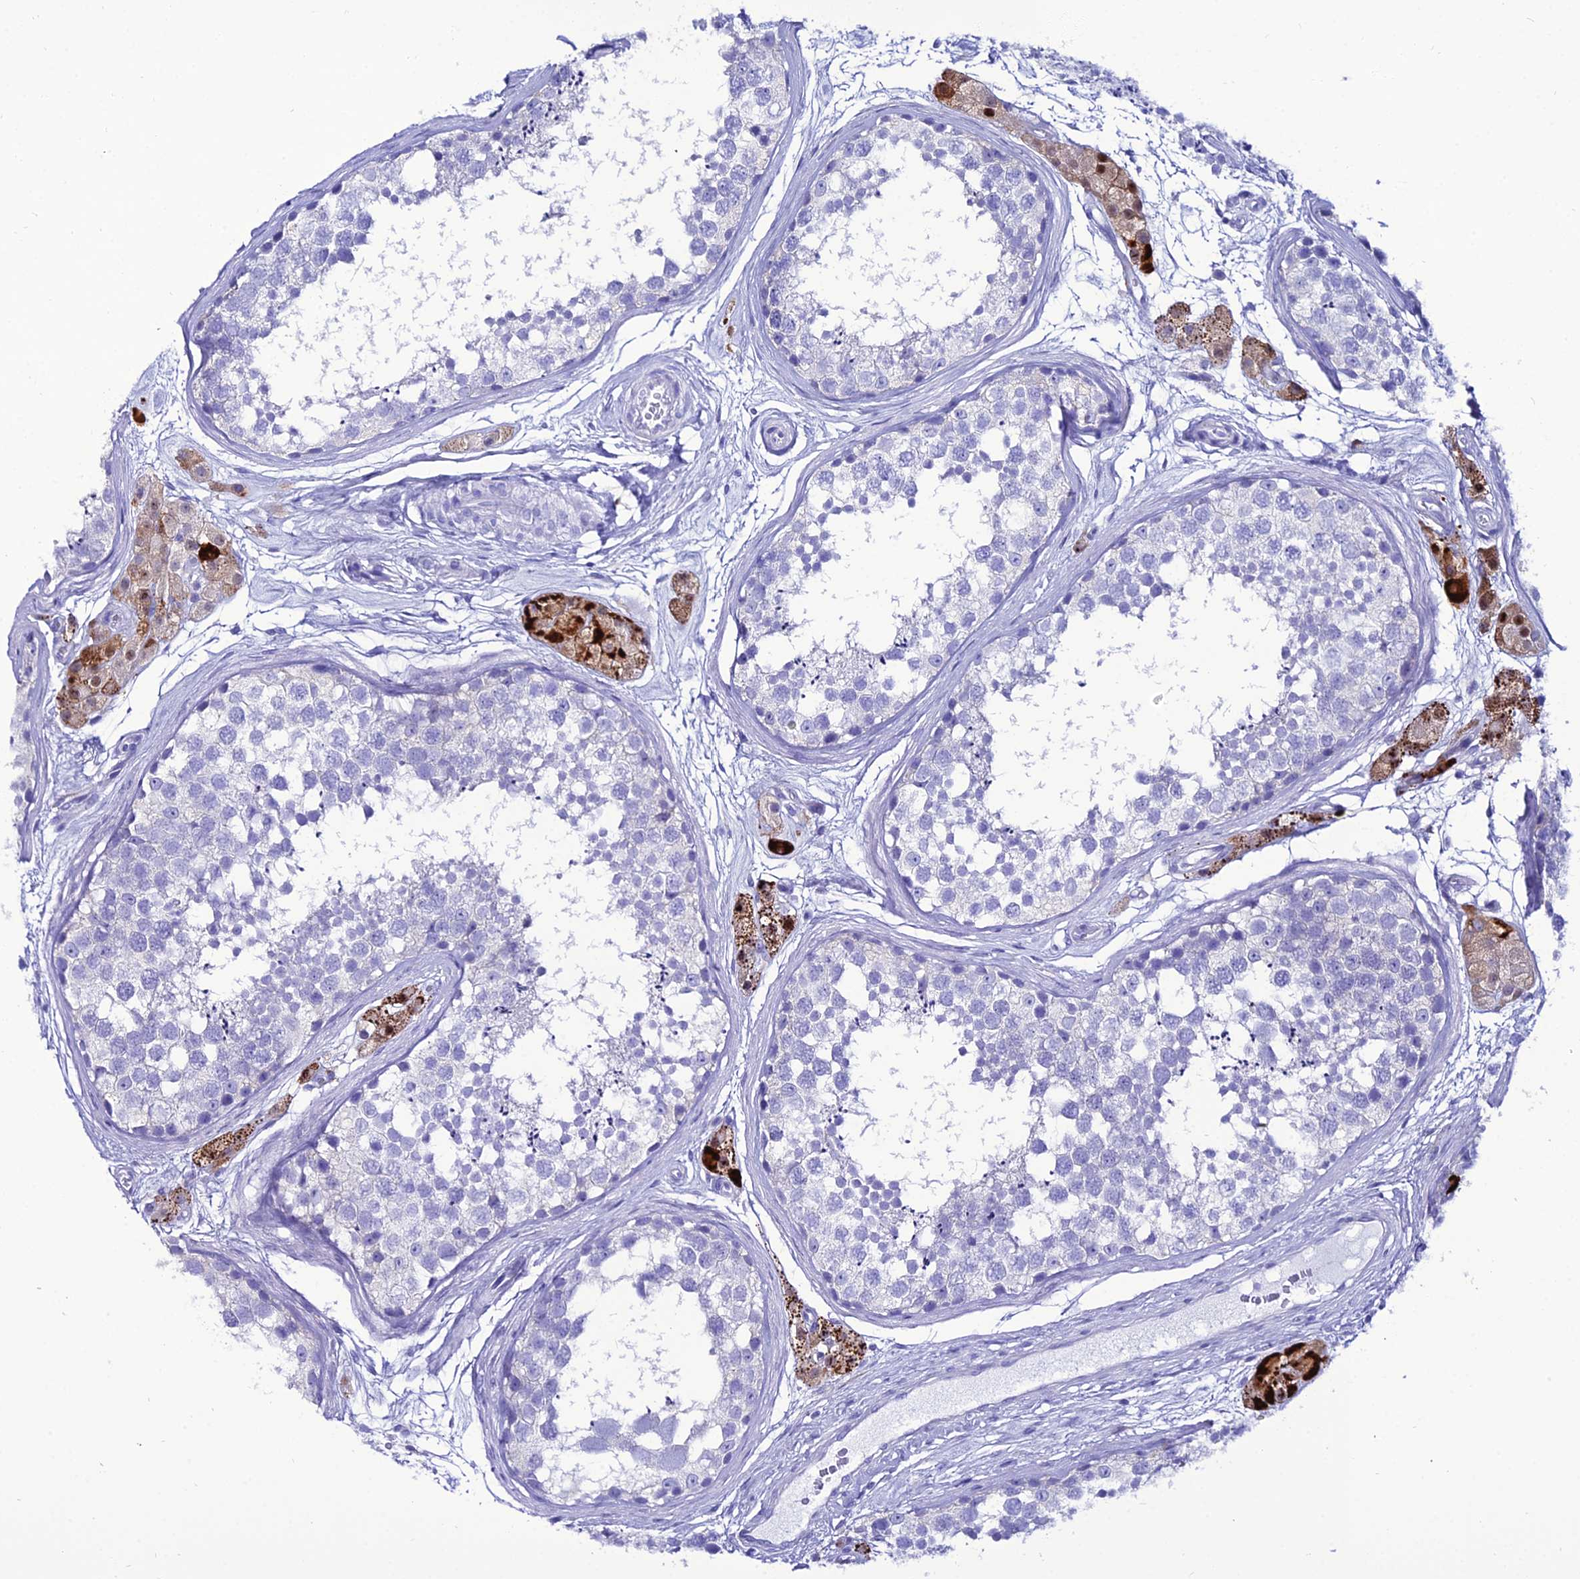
{"staining": {"intensity": "negative", "quantity": "none", "location": "none"}, "tissue": "testis", "cell_type": "Cells in seminiferous ducts", "image_type": "normal", "snomed": [{"axis": "morphology", "description": "Normal tissue, NOS"}, {"axis": "topography", "description": "Testis"}], "caption": "Testis was stained to show a protein in brown. There is no significant staining in cells in seminiferous ducts. (DAB immunohistochemistry, high magnification).", "gene": "OR4D5", "patient": {"sex": "male", "age": 56}}